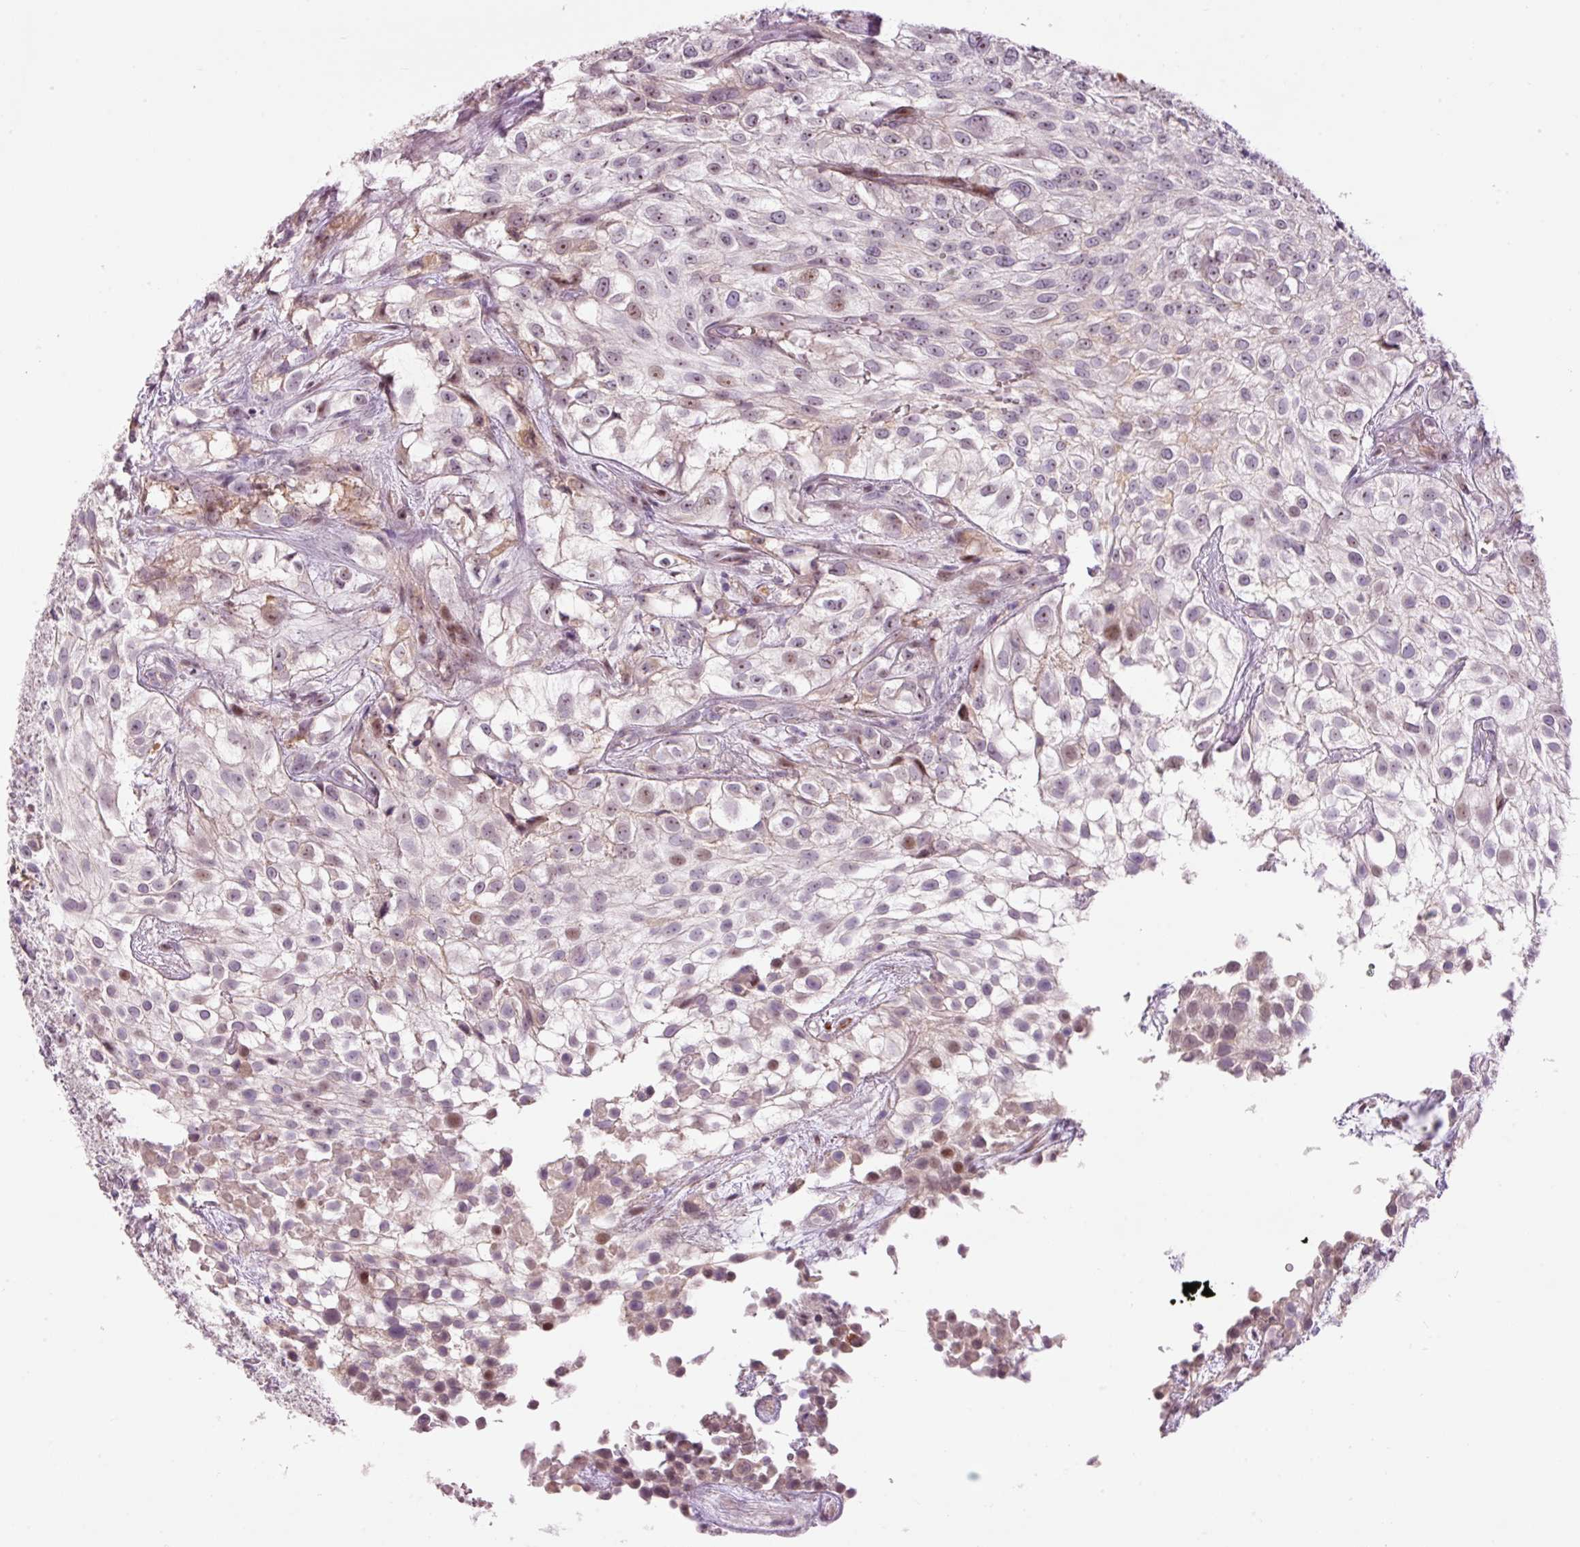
{"staining": {"intensity": "weak", "quantity": "<25%", "location": "nuclear"}, "tissue": "urothelial cancer", "cell_type": "Tumor cells", "image_type": "cancer", "snomed": [{"axis": "morphology", "description": "Urothelial carcinoma, High grade"}, {"axis": "topography", "description": "Urinary bladder"}], "caption": "Tumor cells are negative for brown protein staining in urothelial cancer. Brightfield microscopy of immunohistochemistry stained with DAB (3,3'-diaminobenzidine) (brown) and hematoxylin (blue), captured at high magnification.", "gene": "HNF1A", "patient": {"sex": "male", "age": 56}}